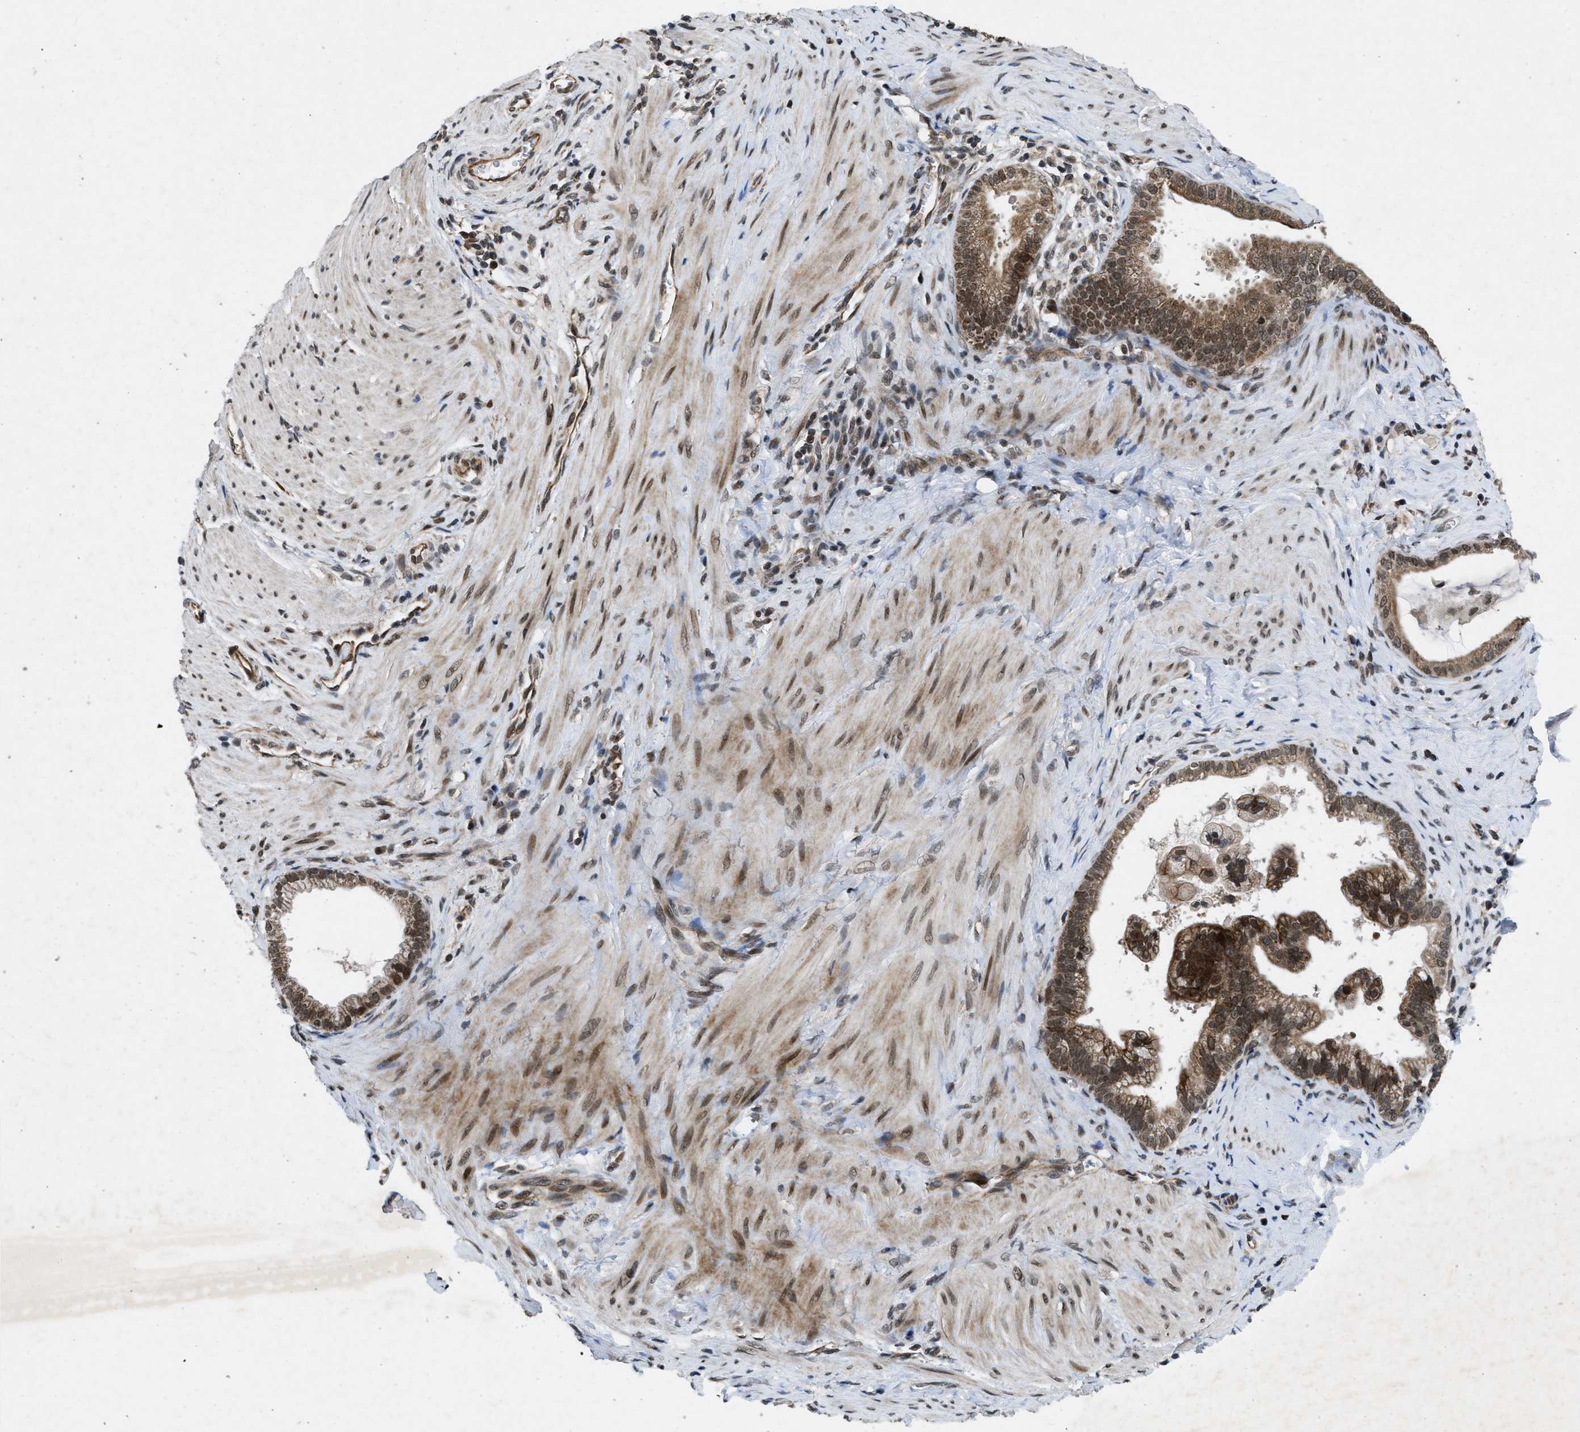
{"staining": {"intensity": "moderate", "quantity": ">75%", "location": "cytoplasmic/membranous,nuclear"}, "tissue": "pancreatic cancer", "cell_type": "Tumor cells", "image_type": "cancer", "snomed": [{"axis": "morphology", "description": "Adenocarcinoma, NOS"}, {"axis": "topography", "description": "Pancreas"}], "caption": "Immunohistochemistry histopathology image of human adenocarcinoma (pancreatic) stained for a protein (brown), which displays medium levels of moderate cytoplasmic/membranous and nuclear staining in approximately >75% of tumor cells.", "gene": "ZNHIT1", "patient": {"sex": "male", "age": 69}}